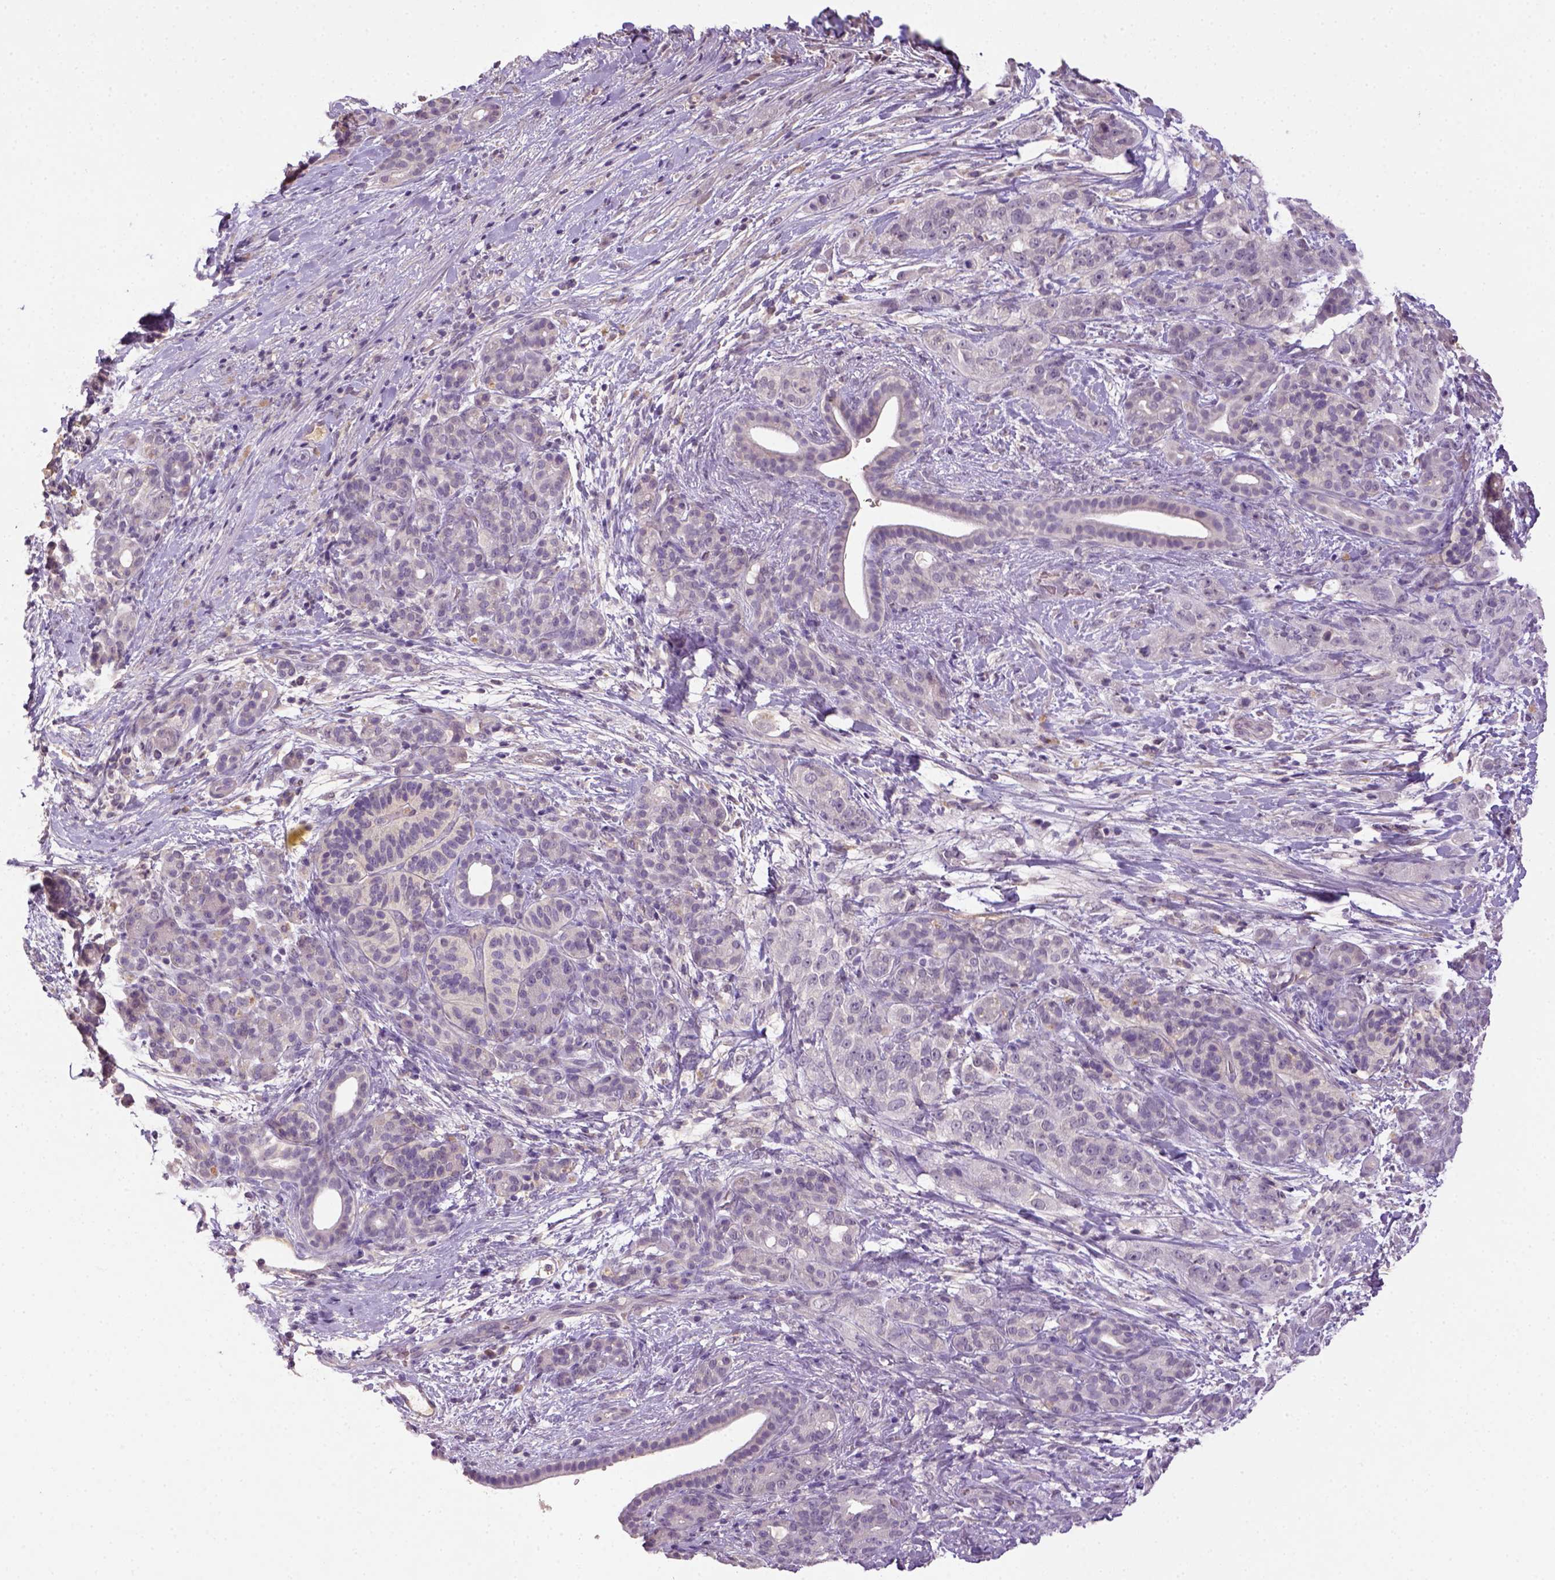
{"staining": {"intensity": "negative", "quantity": "none", "location": "none"}, "tissue": "pancreatic cancer", "cell_type": "Tumor cells", "image_type": "cancer", "snomed": [{"axis": "morphology", "description": "Adenocarcinoma, NOS"}, {"axis": "topography", "description": "Pancreas"}], "caption": "This is an IHC micrograph of human pancreatic cancer. There is no staining in tumor cells.", "gene": "NLGN2", "patient": {"sex": "male", "age": 44}}